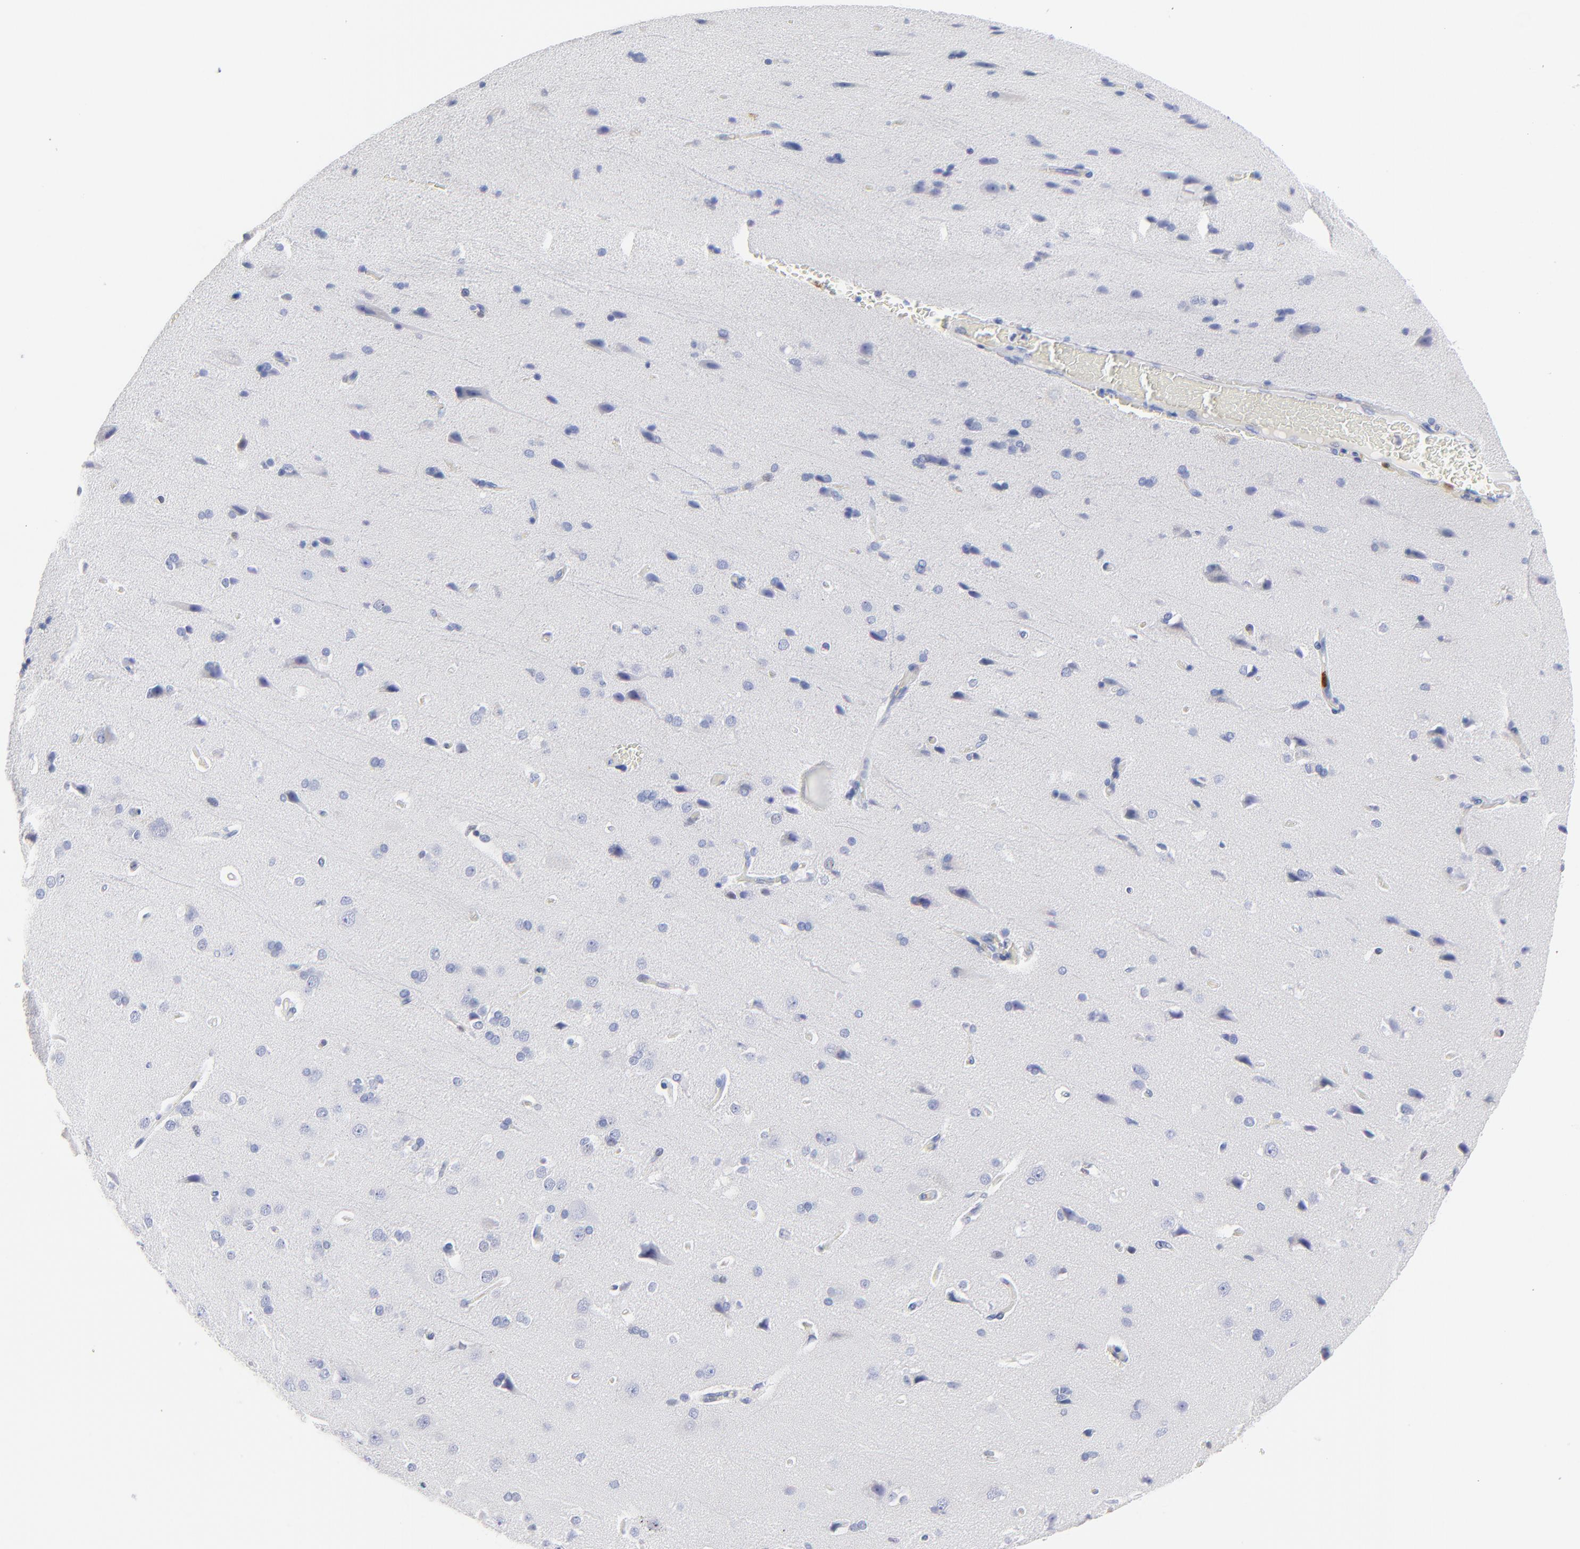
{"staining": {"intensity": "negative", "quantity": "none", "location": "none"}, "tissue": "cerebral cortex", "cell_type": "Endothelial cells", "image_type": "normal", "snomed": [{"axis": "morphology", "description": "Normal tissue, NOS"}, {"axis": "topography", "description": "Cerebral cortex"}], "caption": "A high-resolution micrograph shows immunohistochemistry (IHC) staining of benign cerebral cortex, which displays no significant positivity in endothelial cells. The staining was performed using DAB to visualize the protein expression in brown, while the nuclei were stained in blue with hematoxylin (Magnification: 20x).", "gene": "ZAP70", "patient": {"sex": "male", "age": 62}}